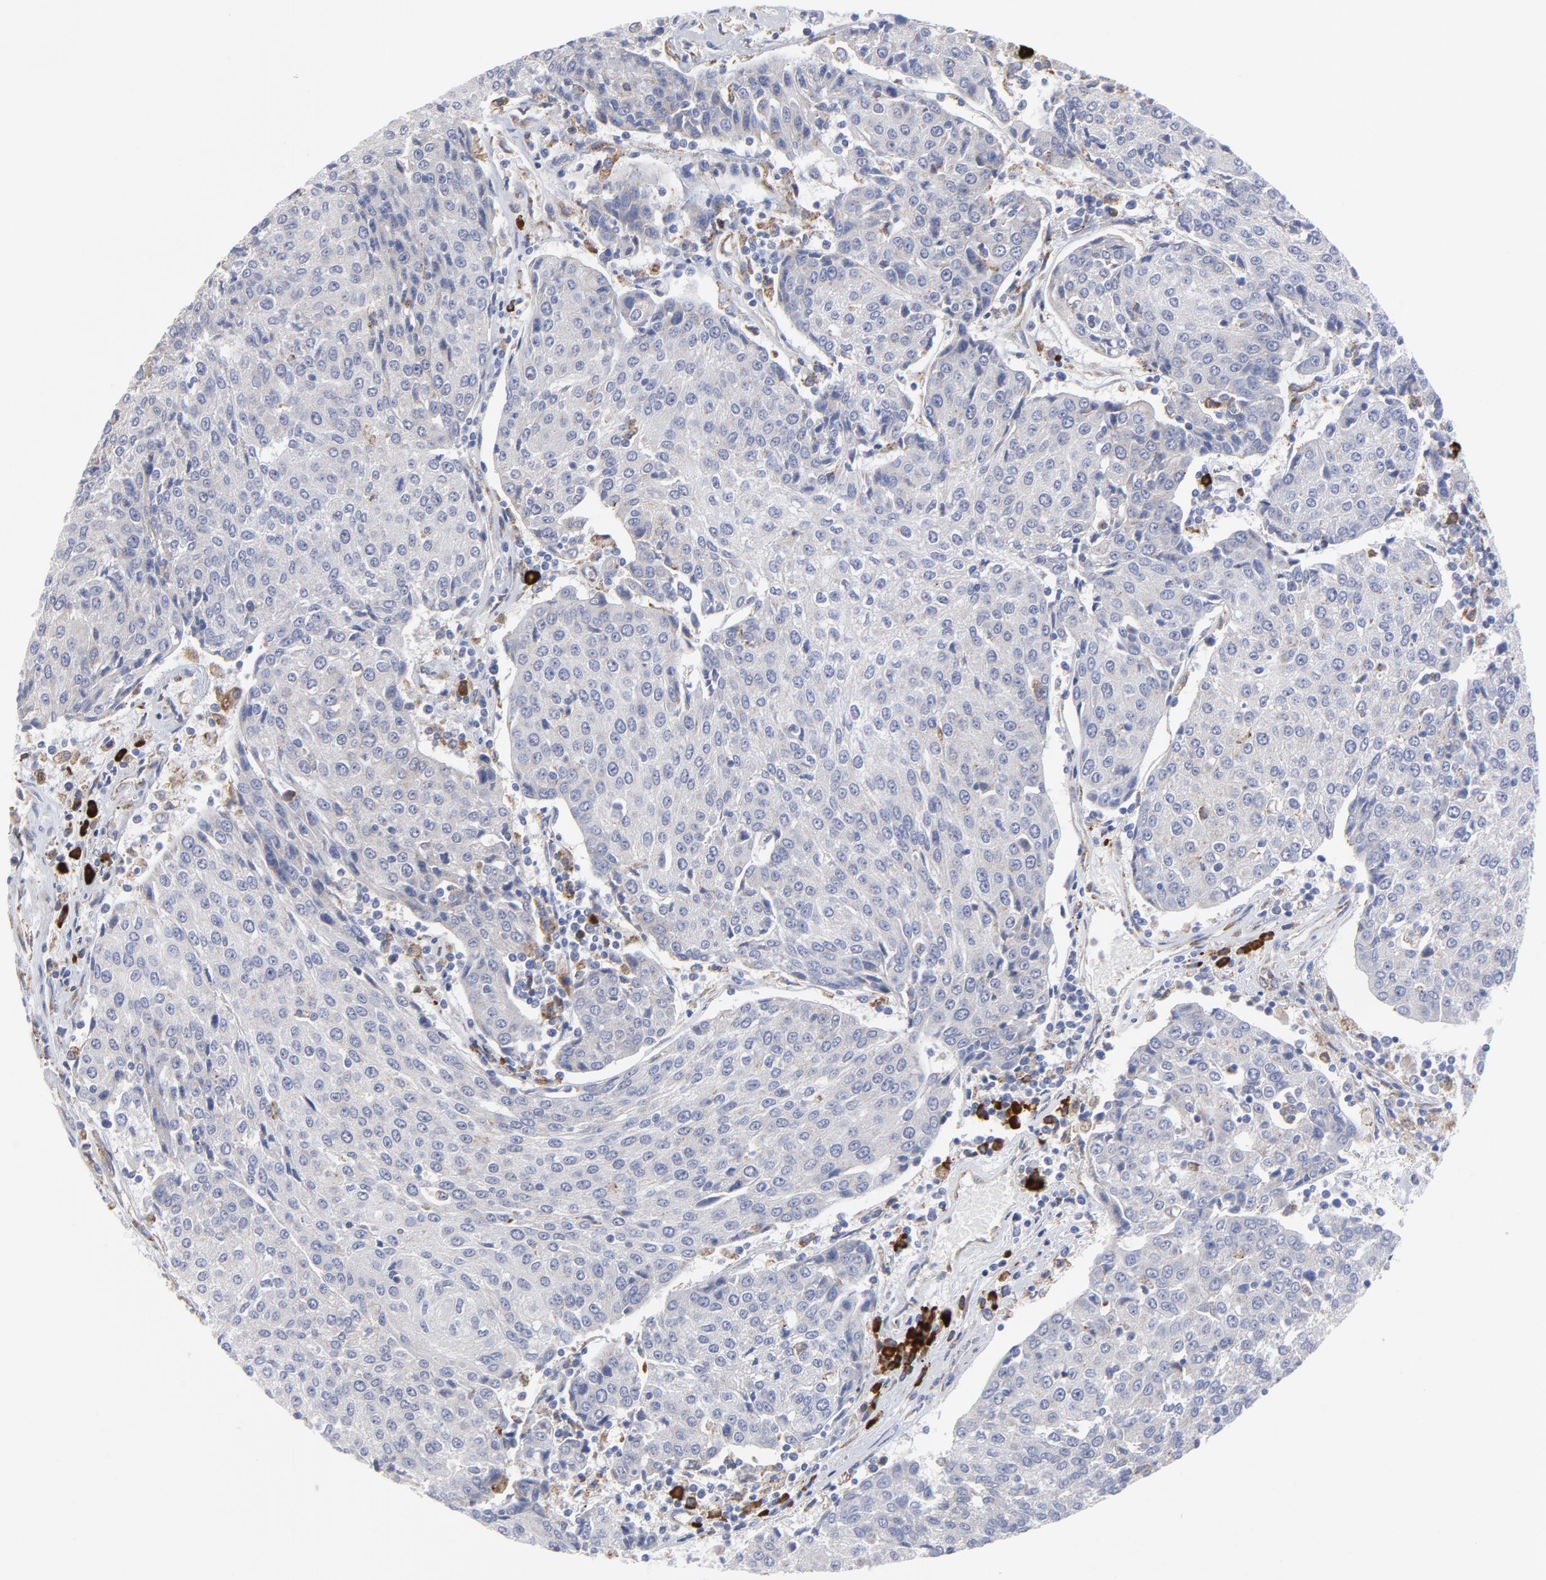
{"staining": {"intensity": "negative", "quantity": "none", "location": "none"}, "tissue": "urothelial cancer", "cell_type": "Tumor cells", "image_type": "cancer", "snomed": [{"axis": "morphology", "description": "Urothelial carcinoma, High grade"}, {"axis": "topography", "description": "Urinary bladder"}], "caption": "Protein analysis of urothelial cancer exhibits no significant positivity in tumor cells.", "gene": "RAPGEF3", "patient": {"sex": "female", "age": 85}}